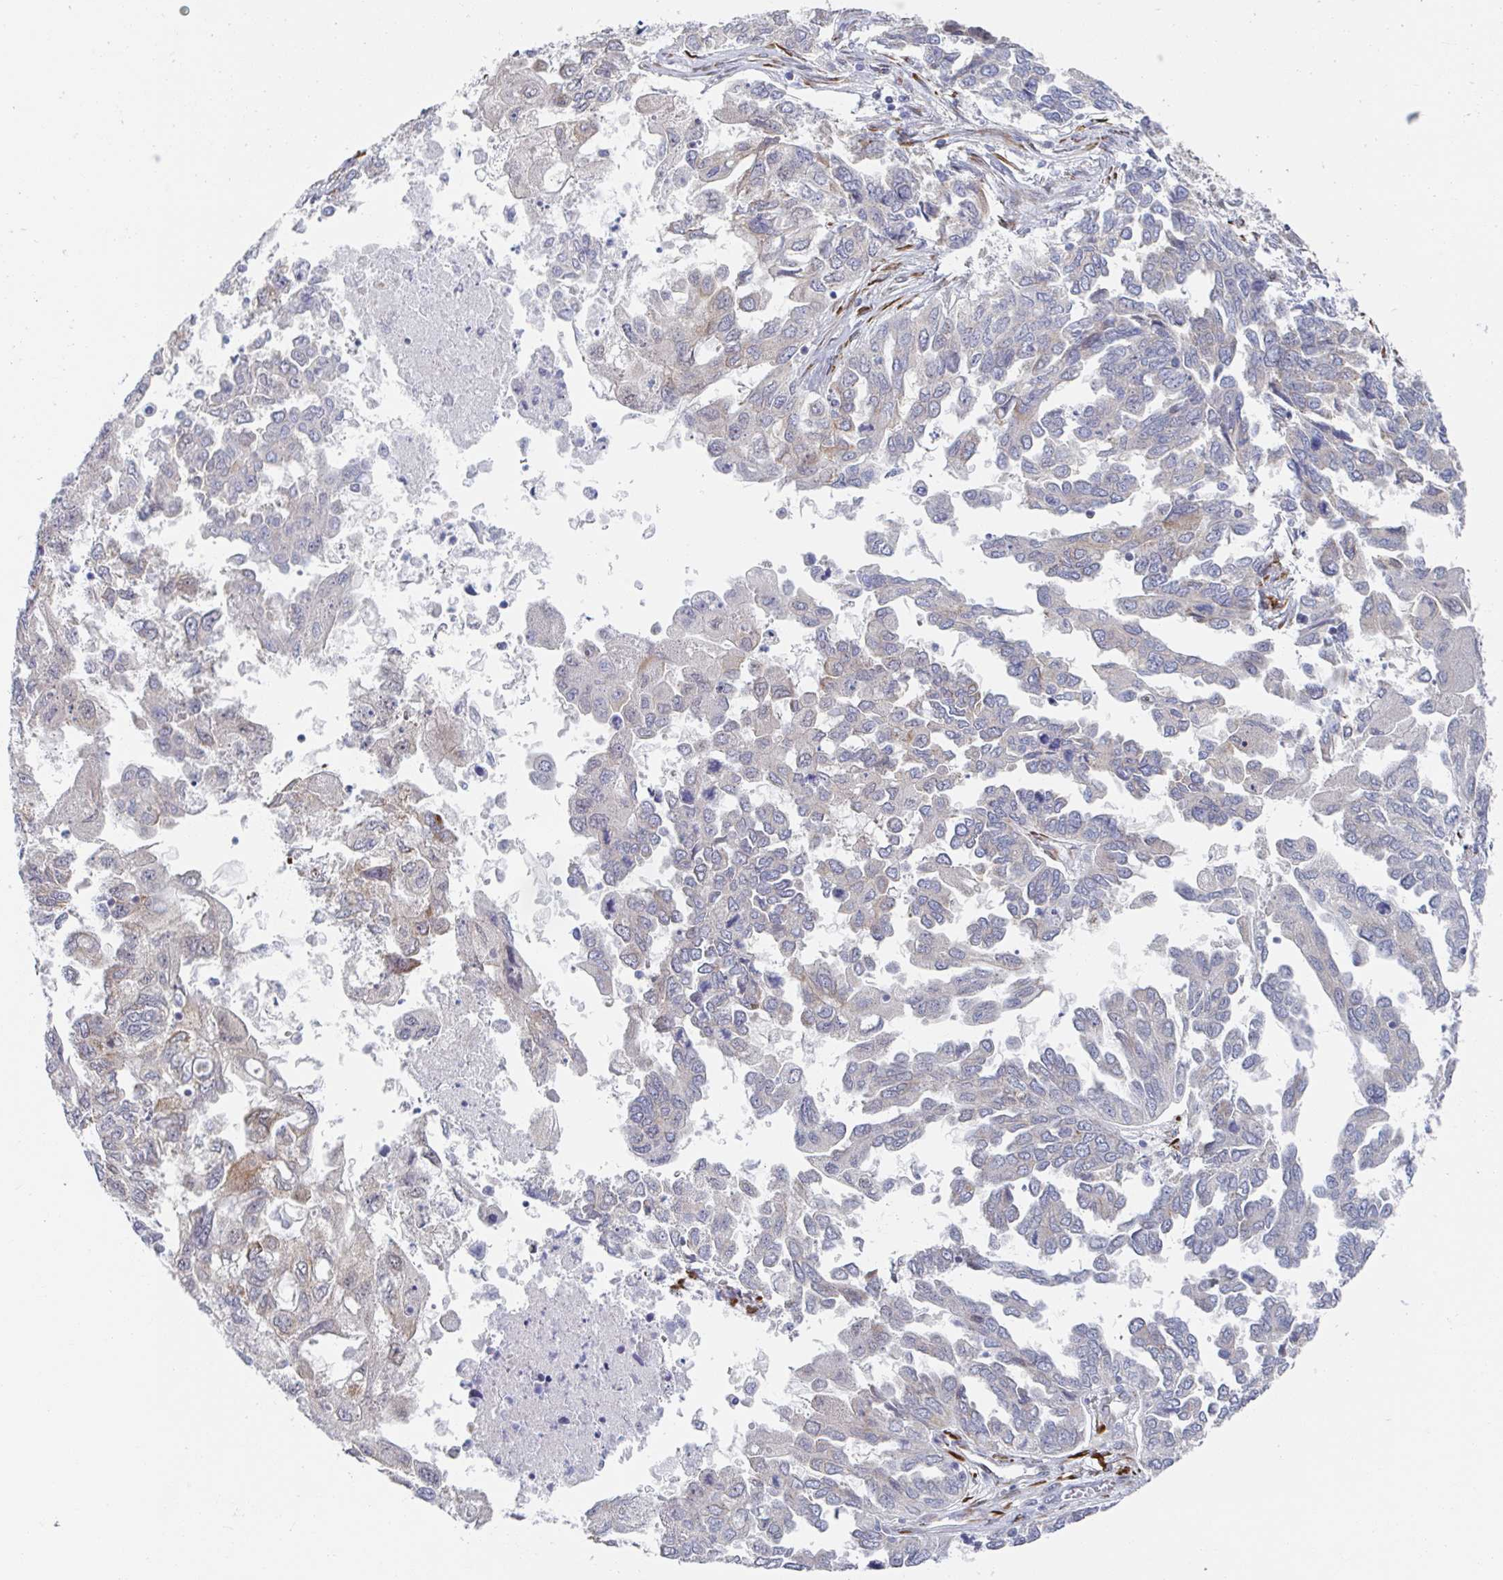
{"staining": {"intensity": "negative", "quantity": "none", "location": "none"}, "tissue": "ovarian cancer", "cell_type": "Tumor cells", "image_type": "cancer", "snomed": [{"axis": "morphology", "description": "Cystadenocarcinoma, serous, NOS"}, {"axis": "topography", "description": "Ovary"}], "caption": "Immunohistochemistry histopathology image of neoplastic tissue: human ovarian serous cystadenocarcinoma stained with DAB (3,3'-diaminobenzidine) shows no significant protein expression in tumor cells.", "gene": "TRAPPC10", "patient": {"sex": "female", "age": 53}}